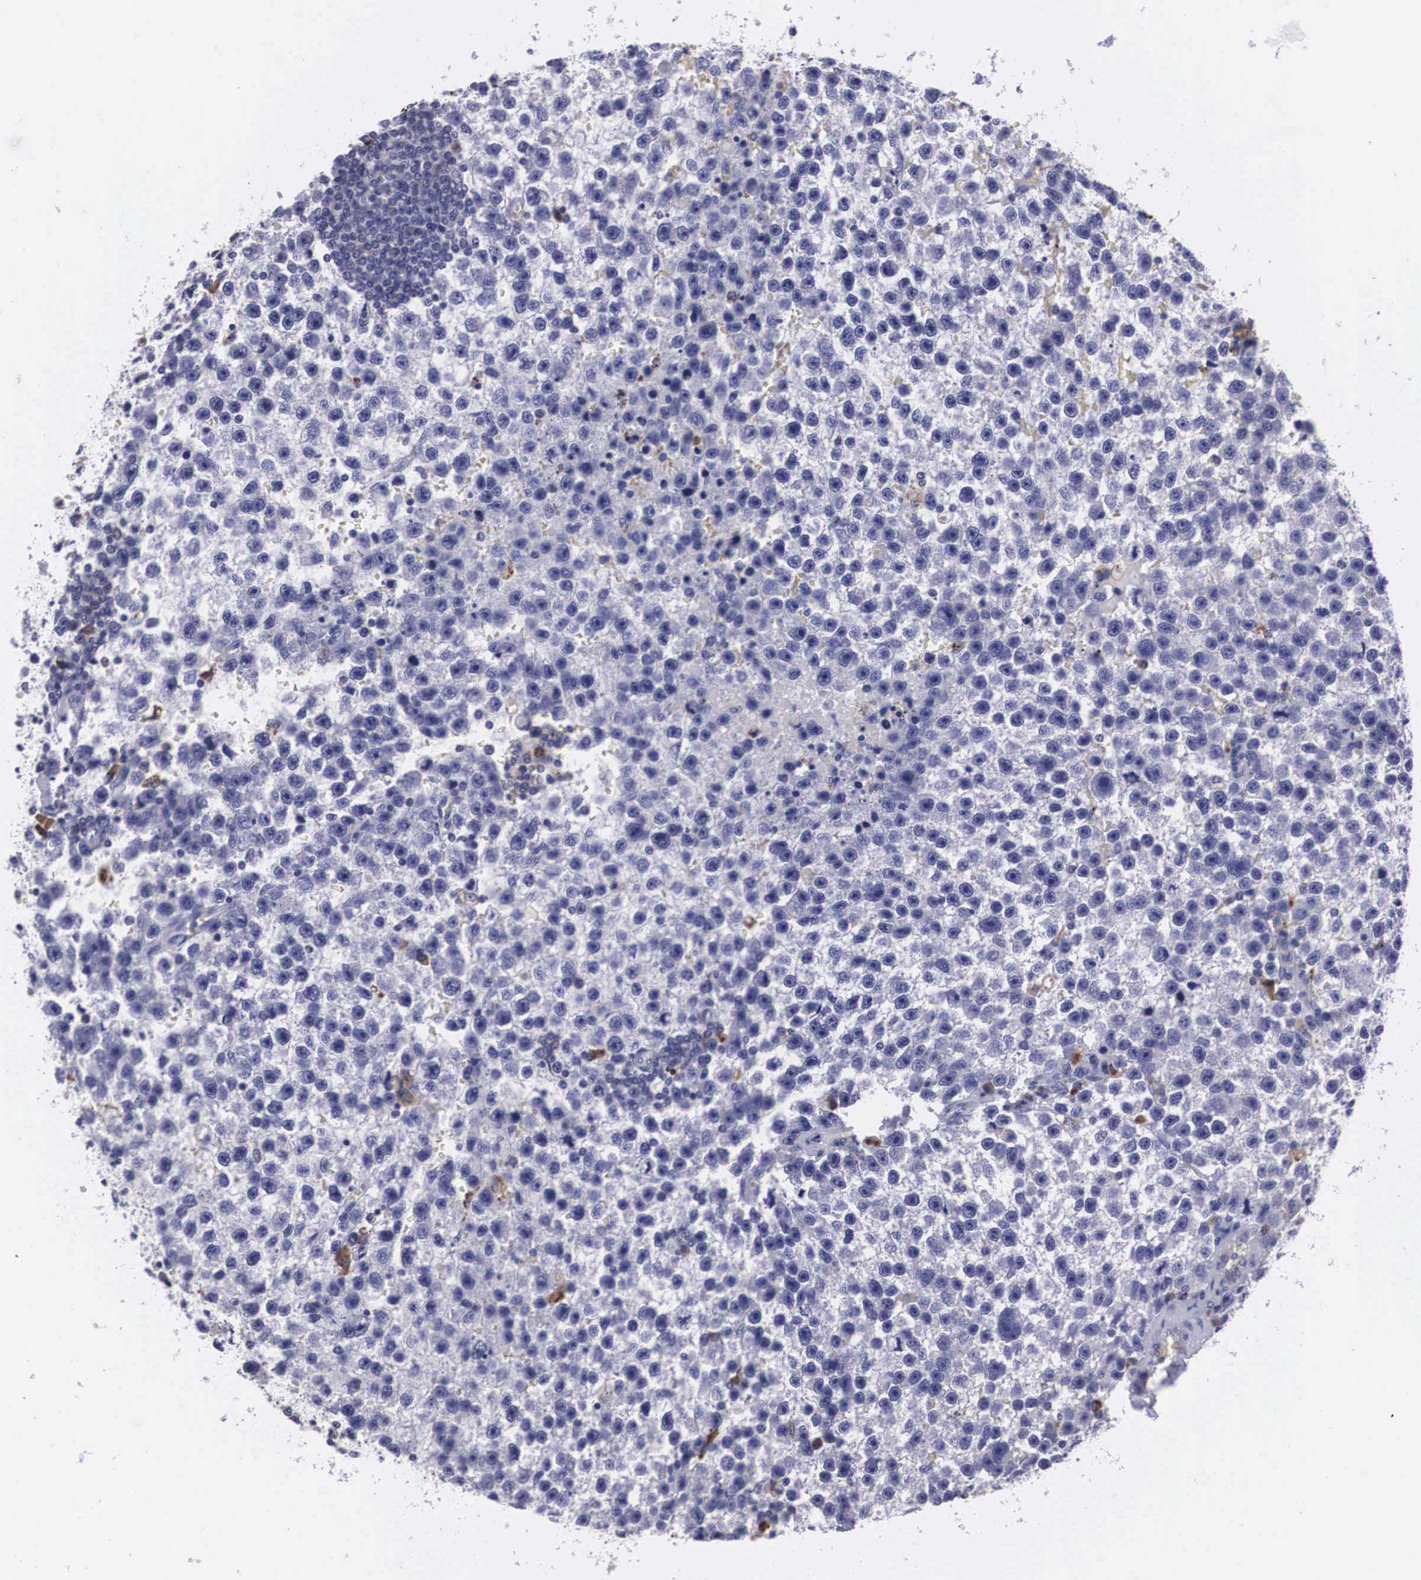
{"staining": {"intensity": "weak", "quantity": "<25%", "location": "cytoplasmic/membranous"}, "tissue": "testis cancer", "cell_type": "Tumor cells", "image_type": "cancer", "snomed": [{"axis": "morphology", "description": "Seminoma, NOS"}, {"axis": "topography", "description": "Testis"}], "caption": "IHC photomicrograph of testis cancer stained for a protein (brown), which exhibits no staining in tumor cells.", "gene": "CRELD2", "patient": {"sex": "male", "age": 33}}